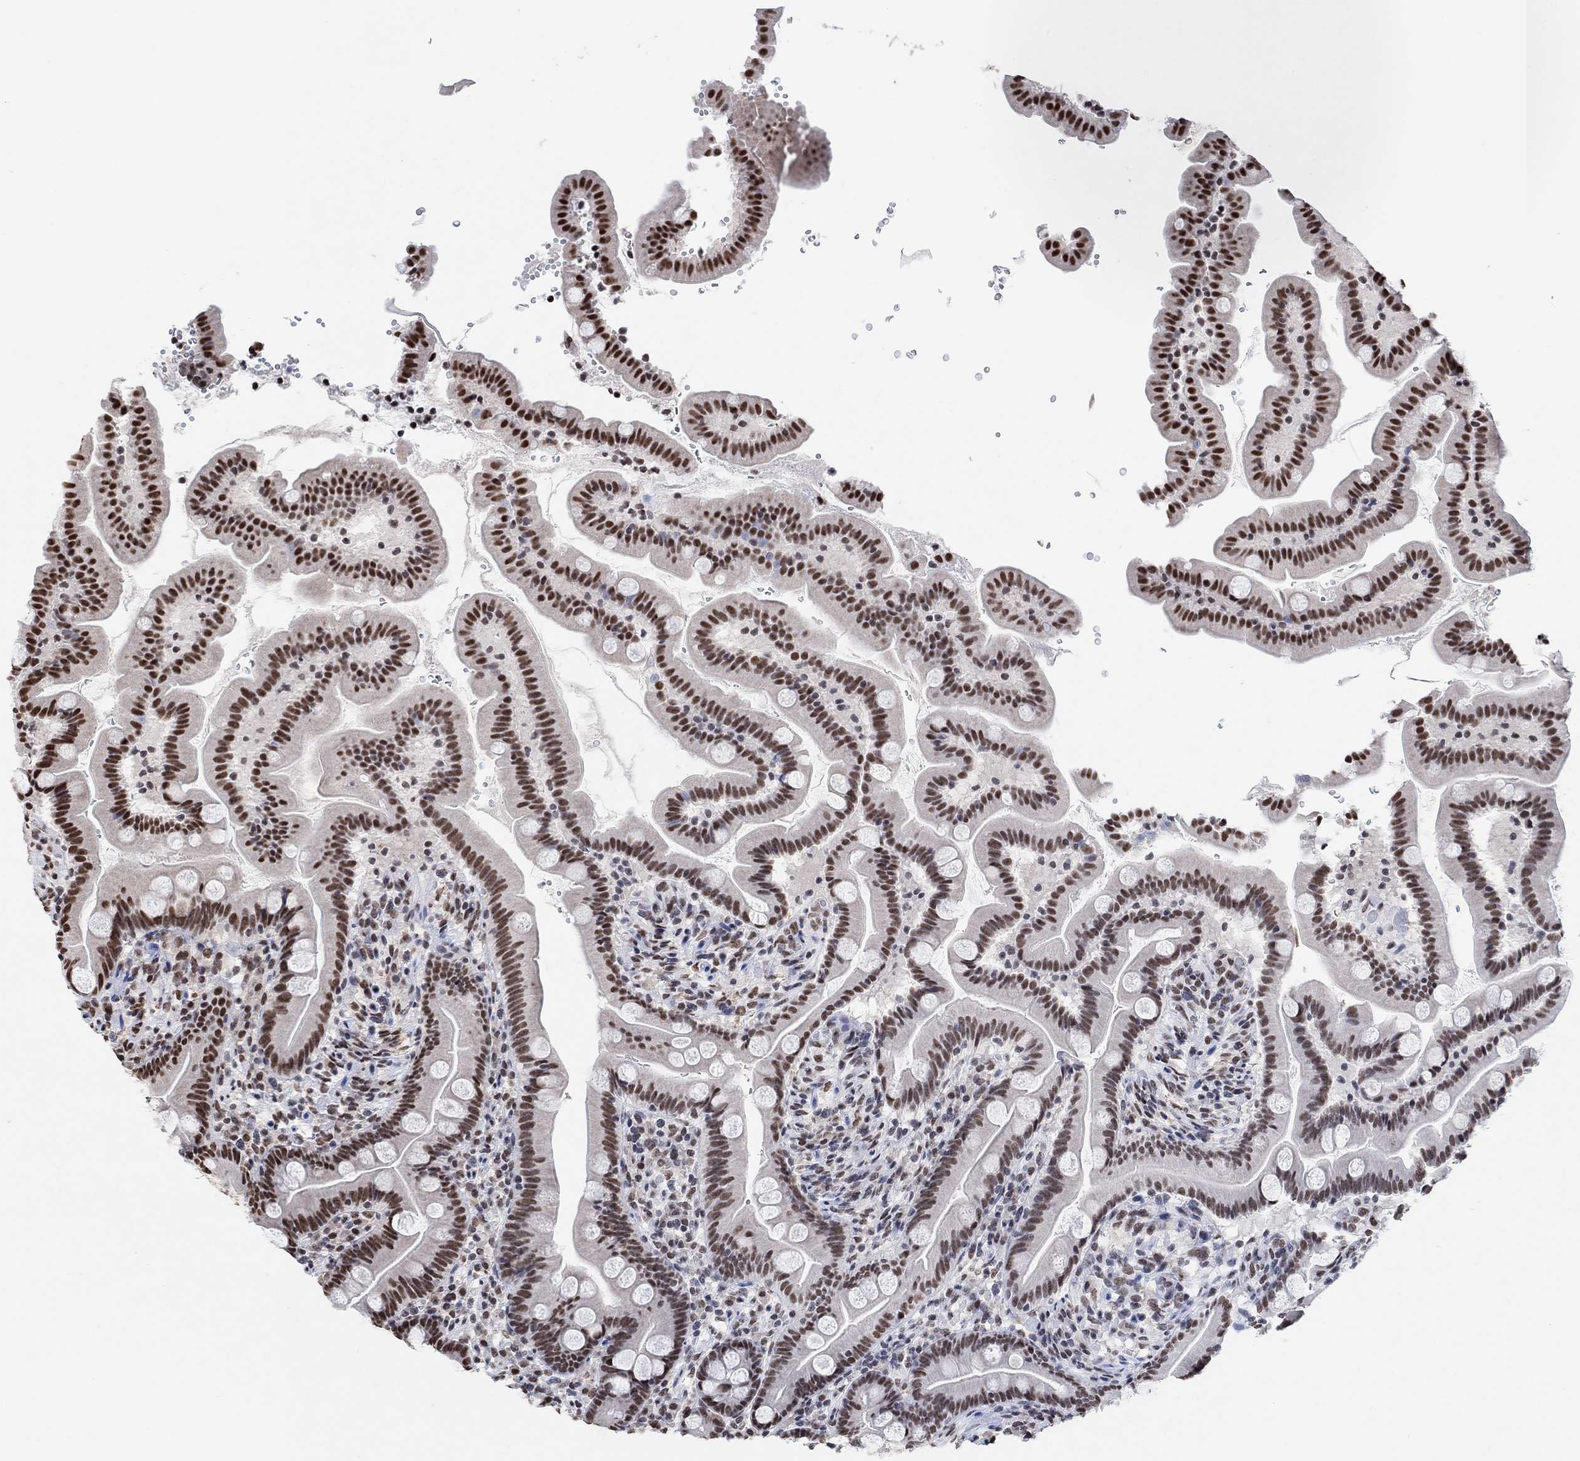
{"staining": {"intensity": "strong", "quantity": "25%-75%", "location": "nuclear"}, "tissue": "small intestine", "cell_type": "Glandular cells", "image_type": "normal", "snomed": [{"axis": "morphology", "description": "Normal tissue, NOS"}, {"axis": "topography", "description": "Small intestine"}], "caption": "A high amount of strong nuclear expression is identified in about 25%-75% of glandular cells in benign small intestine.", "gene": "USP39", "patient": {"sex": "female", "age": 44}}